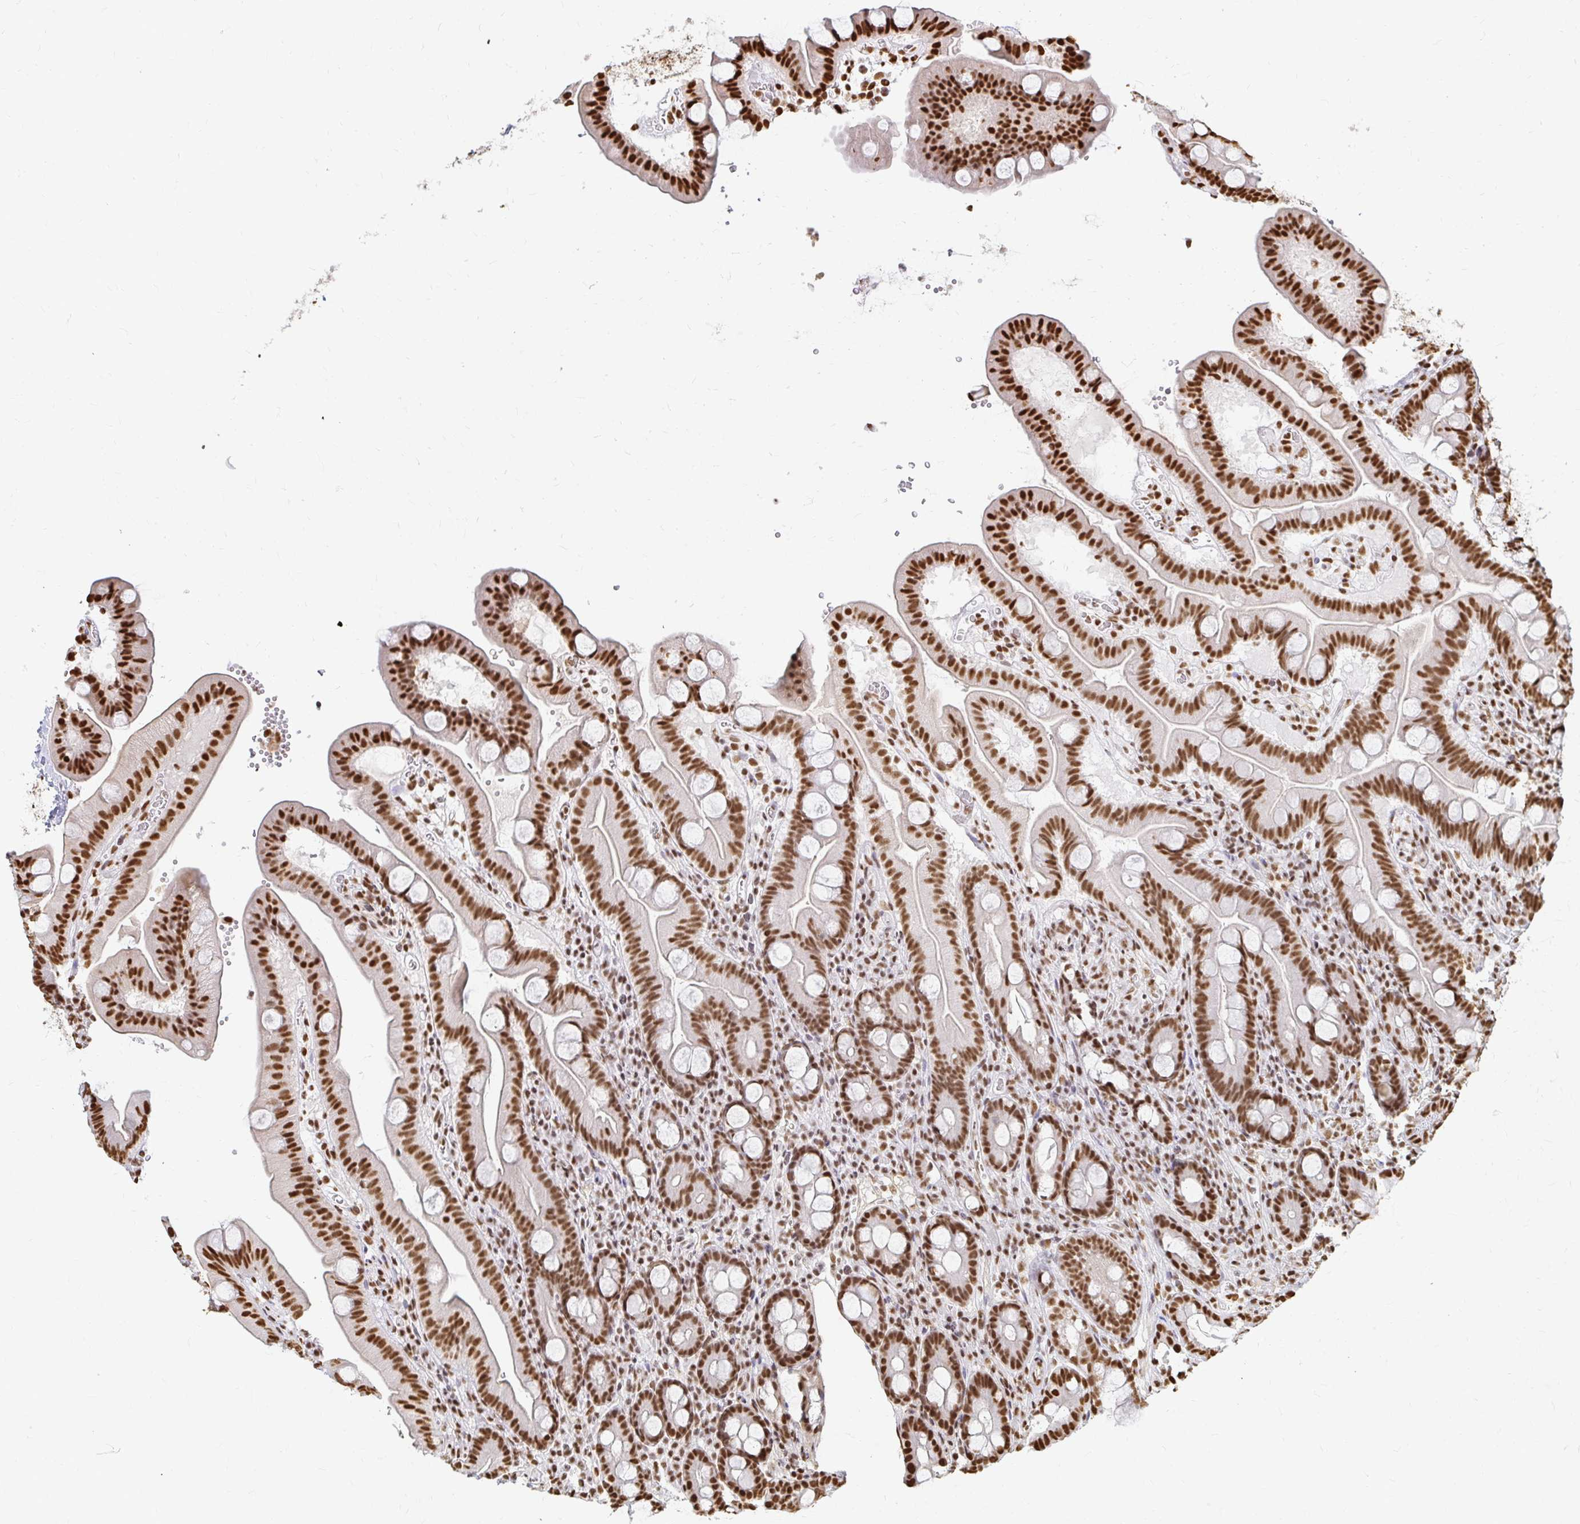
{"staining": {"intensity": "strong", "quantity": ">75%", "location": "nuclear"}, "tissue": "duodenum", "cell_type": "Glandular cells", "image_type": "normal", "snomed": [{"axis": "morphology", "description": "Normal tissue, NOS"}, {"axis": "topography", "description": "Duodenum"}], "caption": "The histopathology image displays immunohistochemical staining of unremarkable duodenum. There is strong nuclear expression is identified in about >75% of glandular cells. The staining was performed using DAB (3,3'-diaminobenzidine), with brown indicating positive protein expression. Nuclei are stained blue with hematoxylin.", "gene": "HNRNPU", "patient": {"sex": "male", "age": 59}}